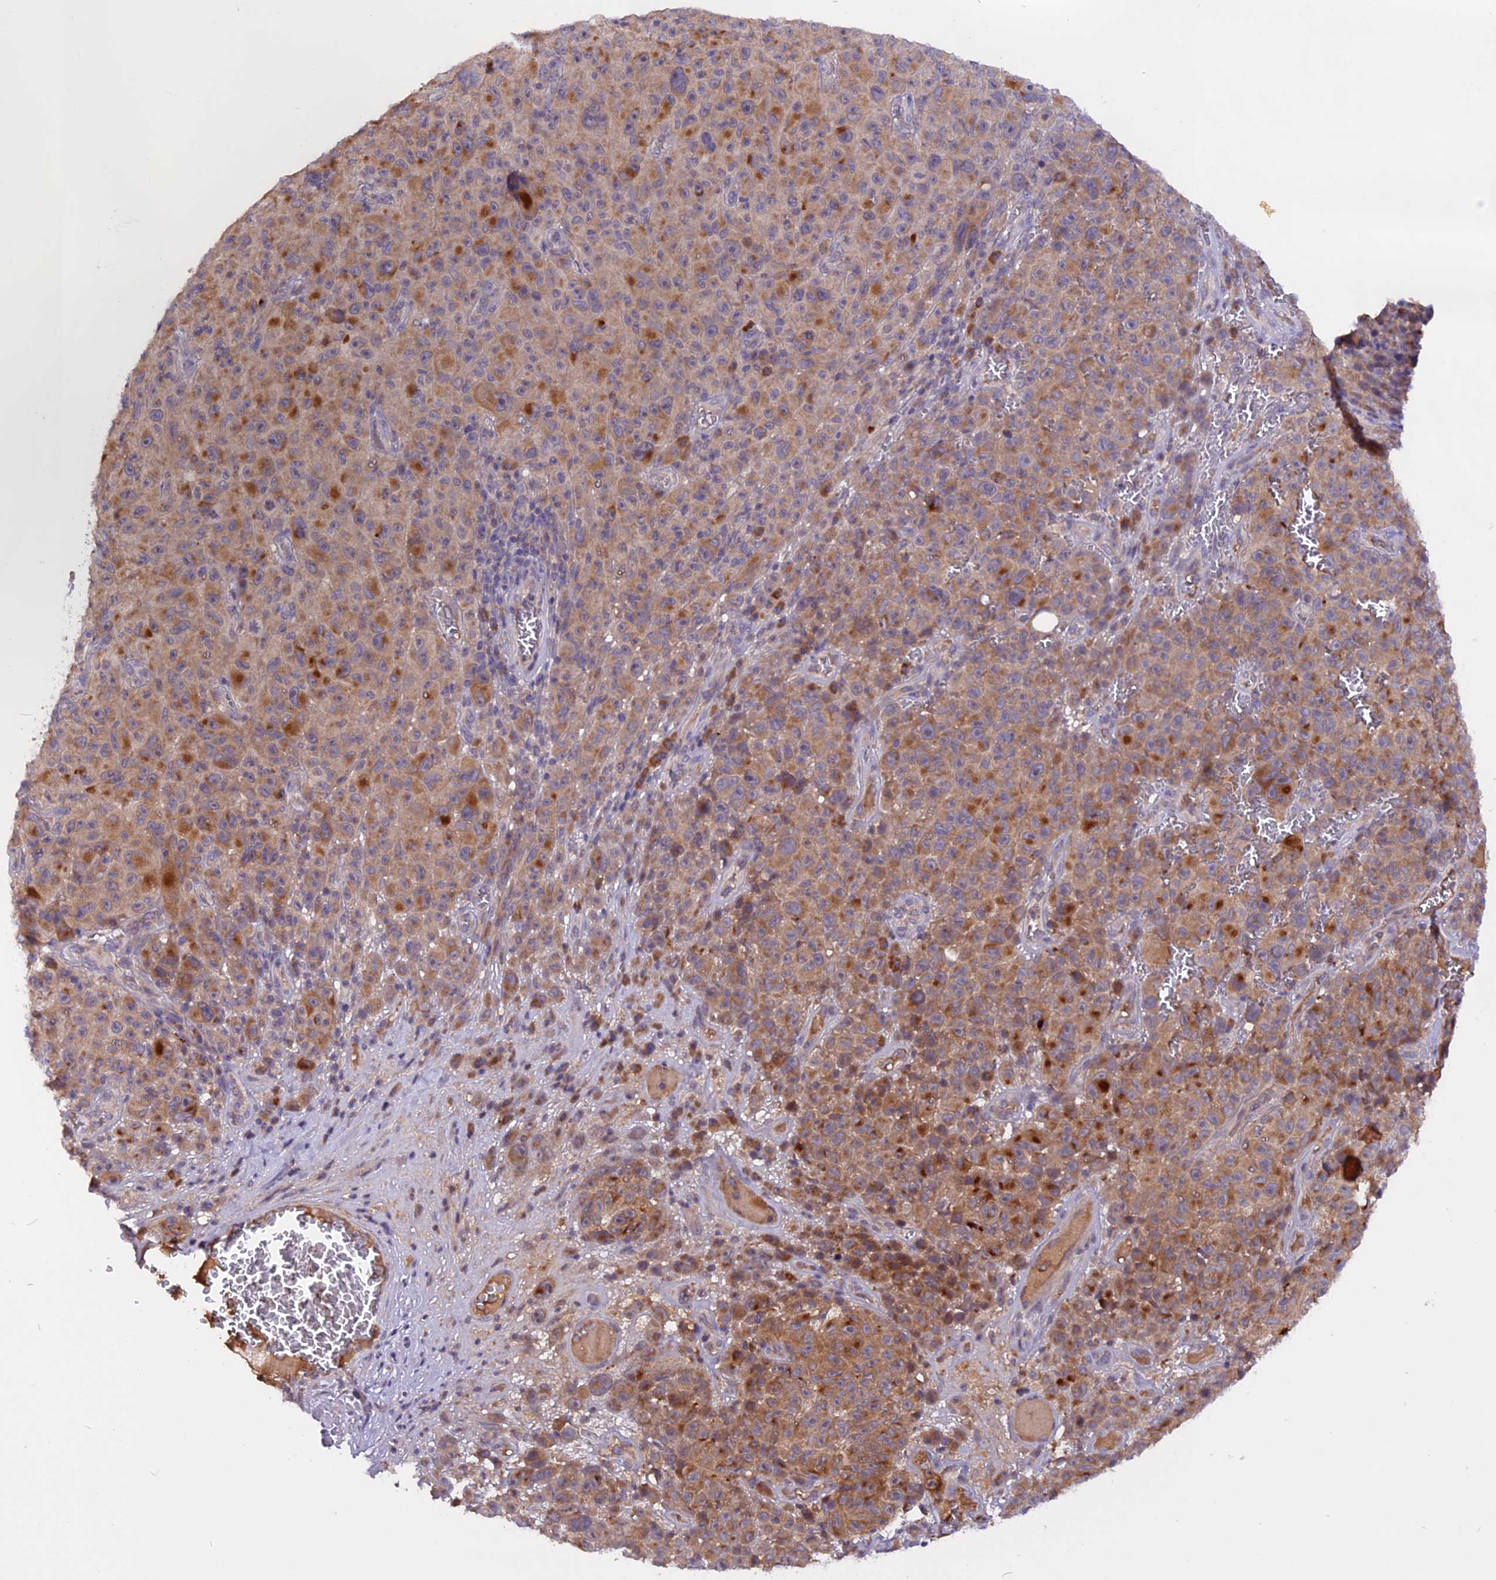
{"staining": {"intensity": "moderate", "quantity": ">75%", "location": "cytoplasmic/membranous"}, "tissue": "melanoma", "cell_type": "Tumor cells", "image_type": "cancer", "snomed": [{"axis": "morphology", "description": "Malignant melanoma, NOS"}, {"axis": "topography", "description": "Skin"}], "caption": "Immunohistochemistry (IHC) photomicrograph of neoplastic tissue: melanoma stained using IHC reveals medium levels of moderate protein expression localized specifically in the cytoplasmic/membranous of tumor cells, appearing as a cytoplasmic/membranous brown color.", "gene": "MARK4", "patient": {"sex": "female", "age": 82}}